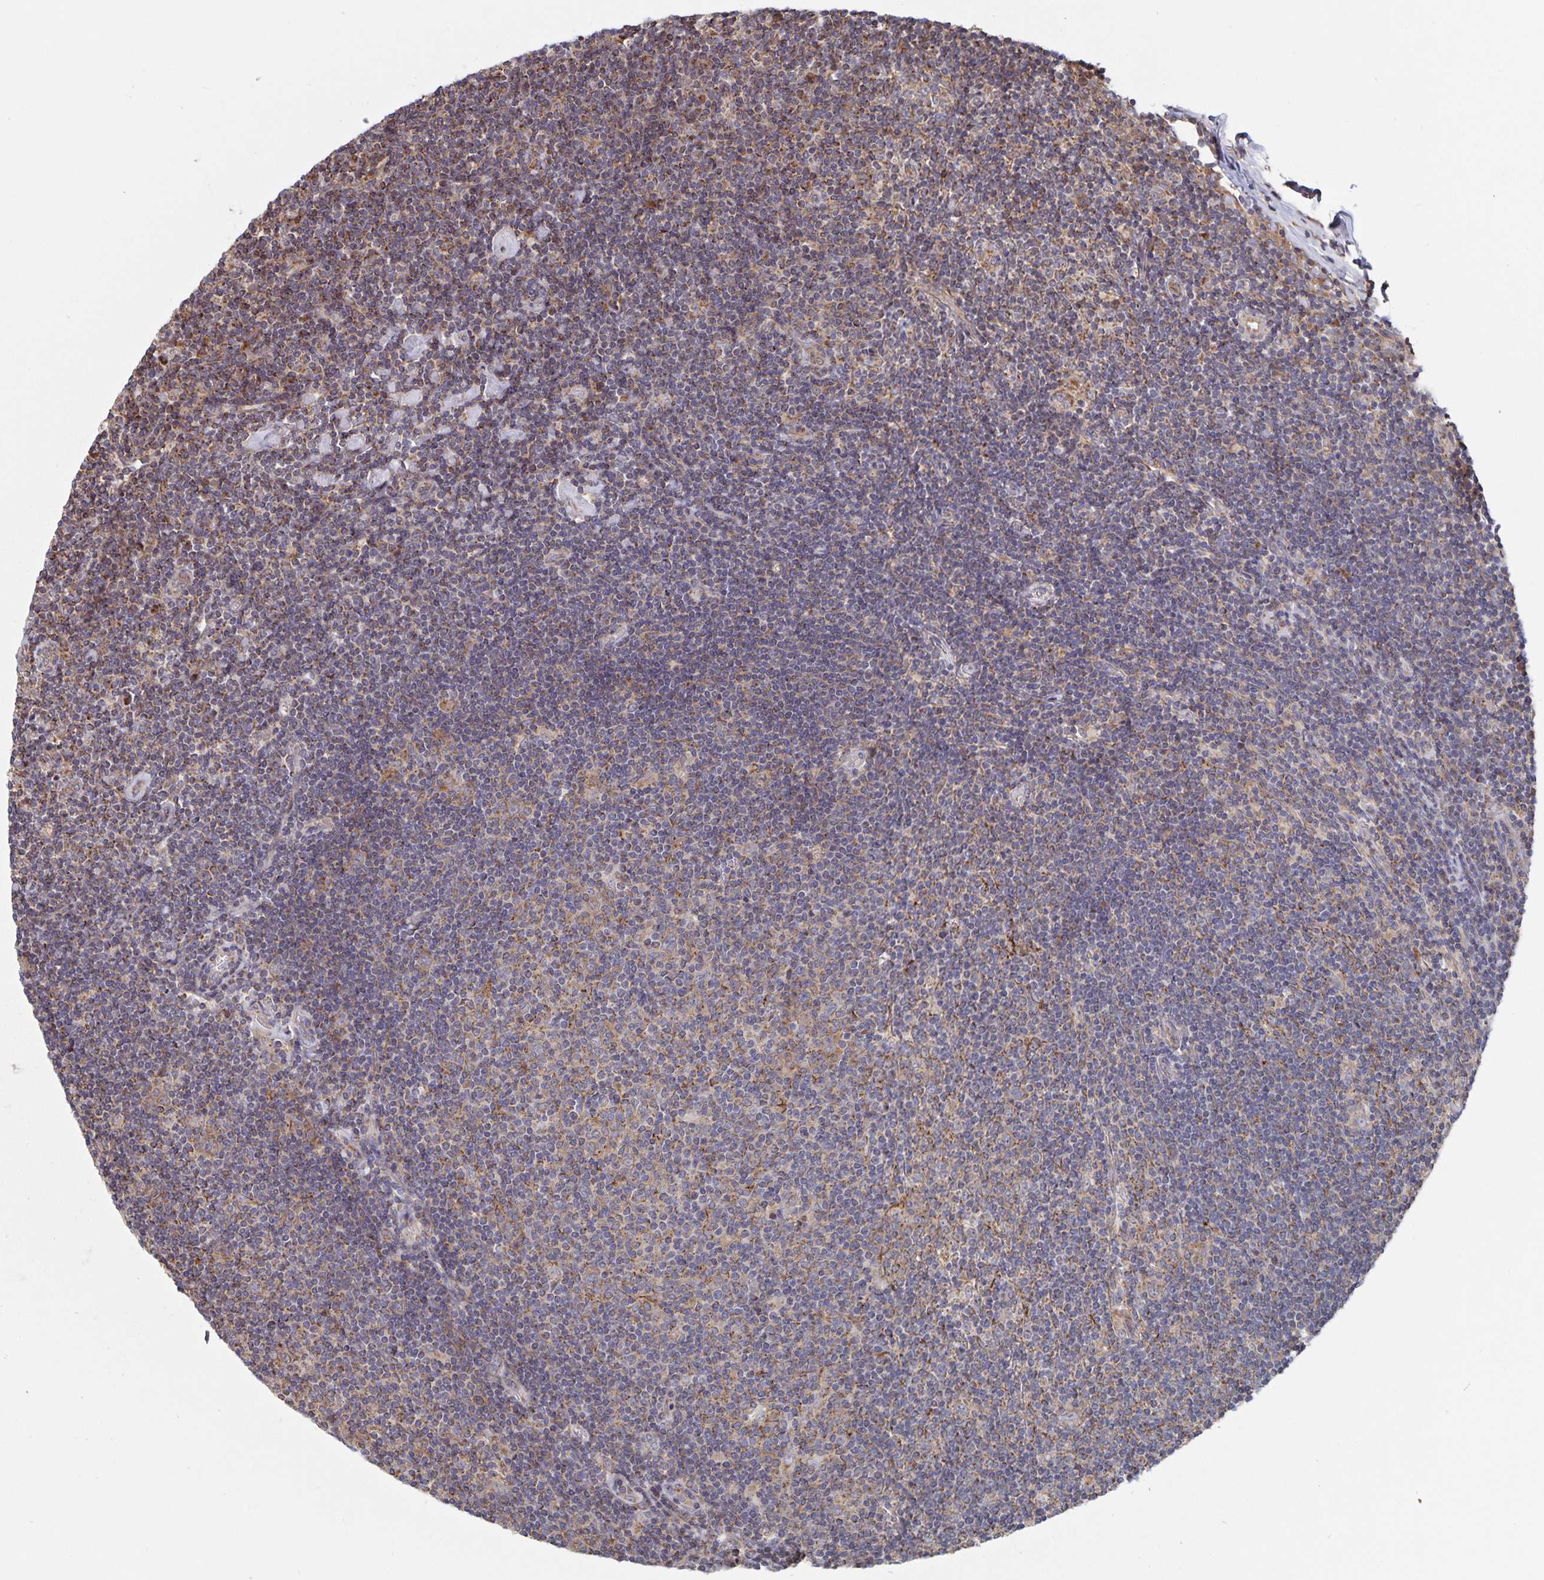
{"staining": {"intensity": "weak", "quantity": ">75%", "location": "cytoplasmic/membranous"}, "tissue": "lymphoma", "cell_type": "Tumor cells", "image_type": "cancer", "snomed": [{"axis": "morphology", "description": "Hodgkin's disease, NOS"}, {"axis": "topography", "description": "Lymph node"}], "caption": "The immunohistochemical stain shows weak cytoplasmic/membranous expression in tumor cells of Hodgkin's disease tissue.", "gene": "ACACA", "patient": {"sex": "male", "age": 40}}